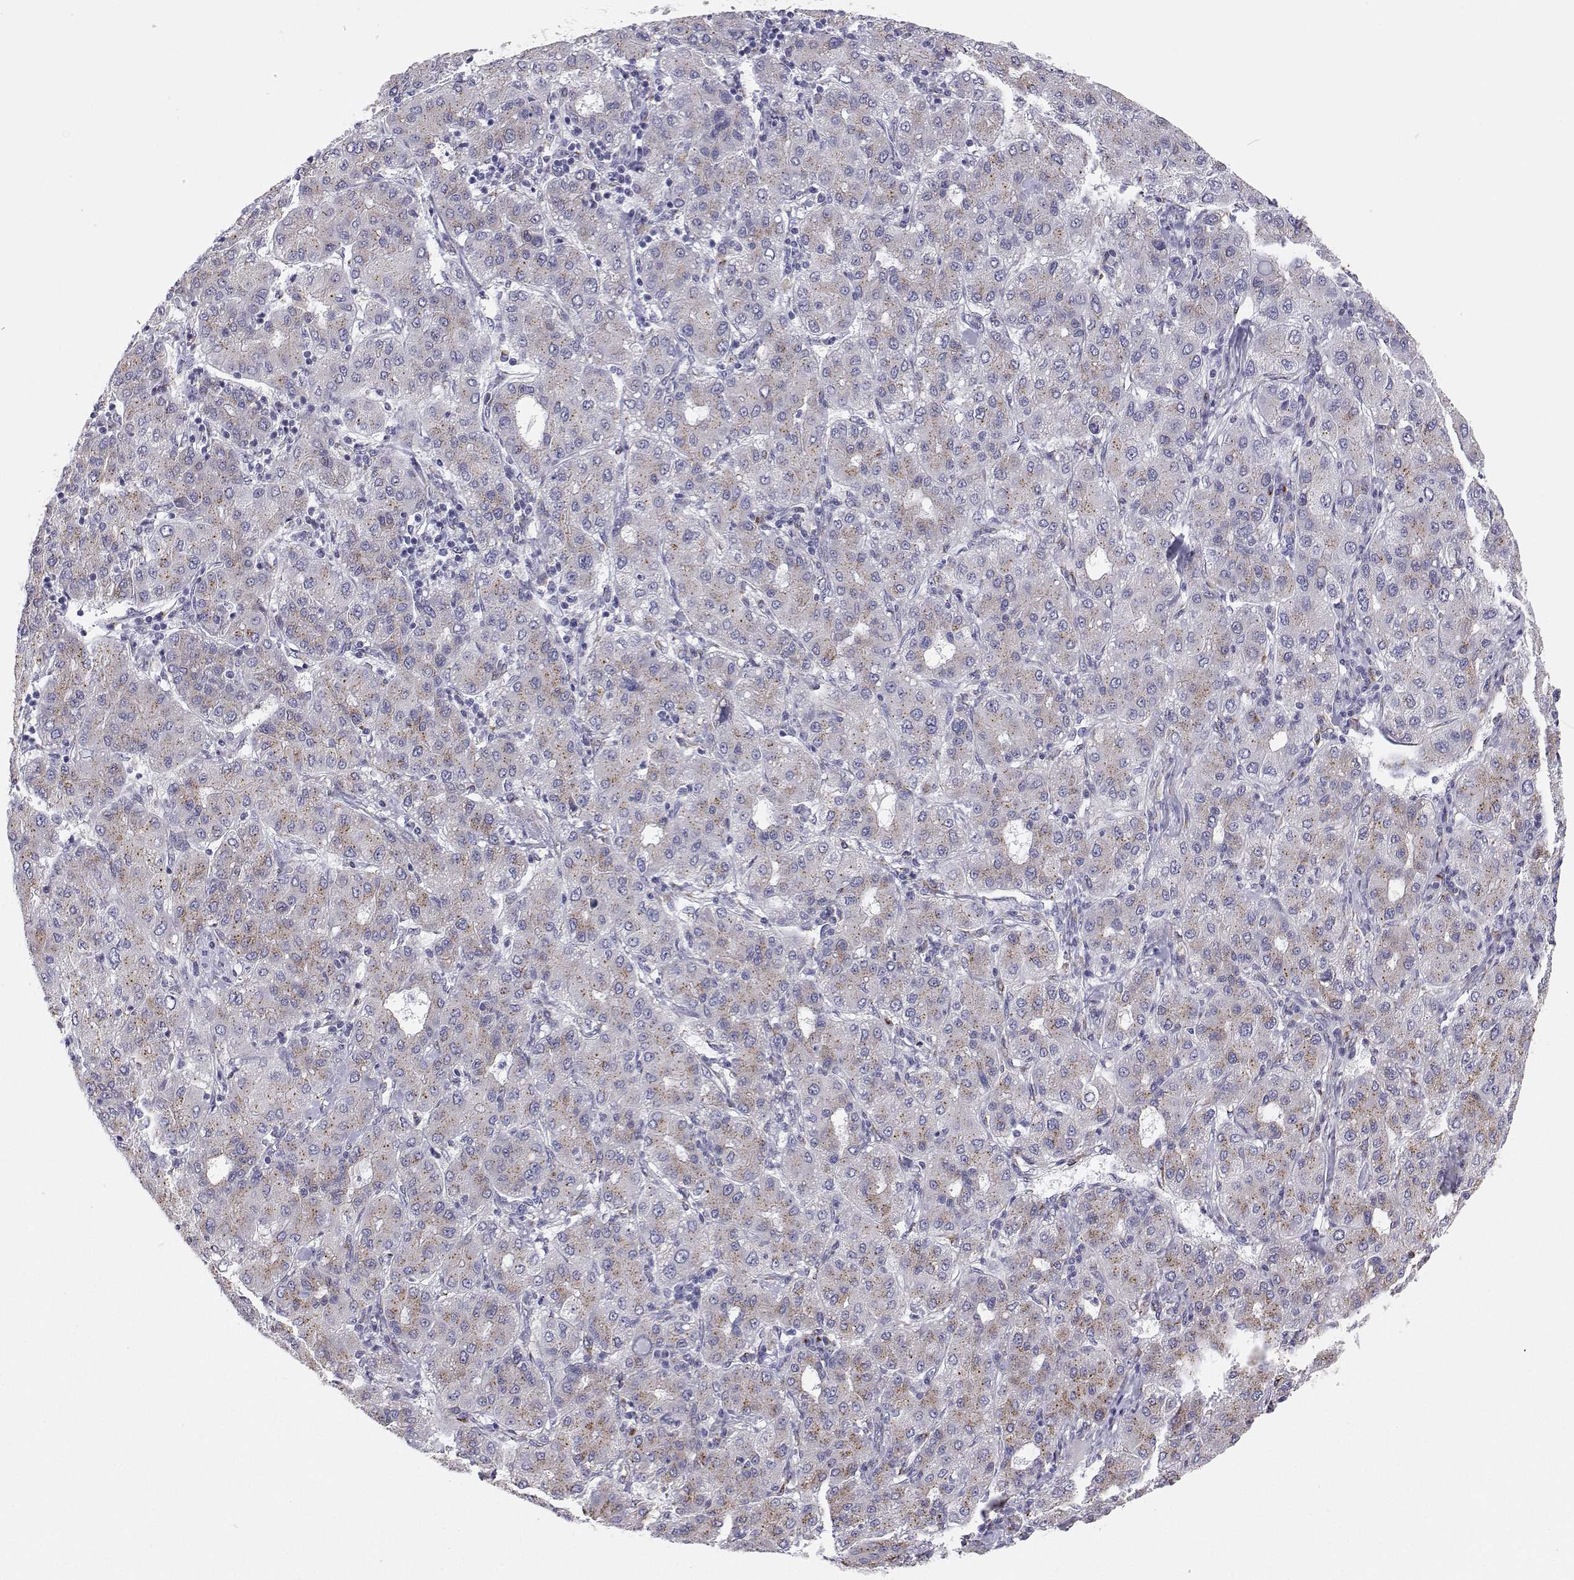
{"staining": {"intensity": "weak", "quantity": "25%-75%", "location": "cytoplasmic/membranous"}, "tissue": "liver cancer", "cell_type": "Tumor cells", "image_type": "cancer", "snomed": [{"axis": "morphology", "description": "Carcinoma, Hepatocellular, NOS"}, {"axis": "topography", "description": "Liver"}], "caption": "There is low levels of weak cytoplasmic/membranous positivity in tumor cells of liver hepatocellular carcinoma, as demonstrated by immunohistochemical staining (brown color).", "gene": "STARD13", "patient": {"sex": "male", "age": 65}}